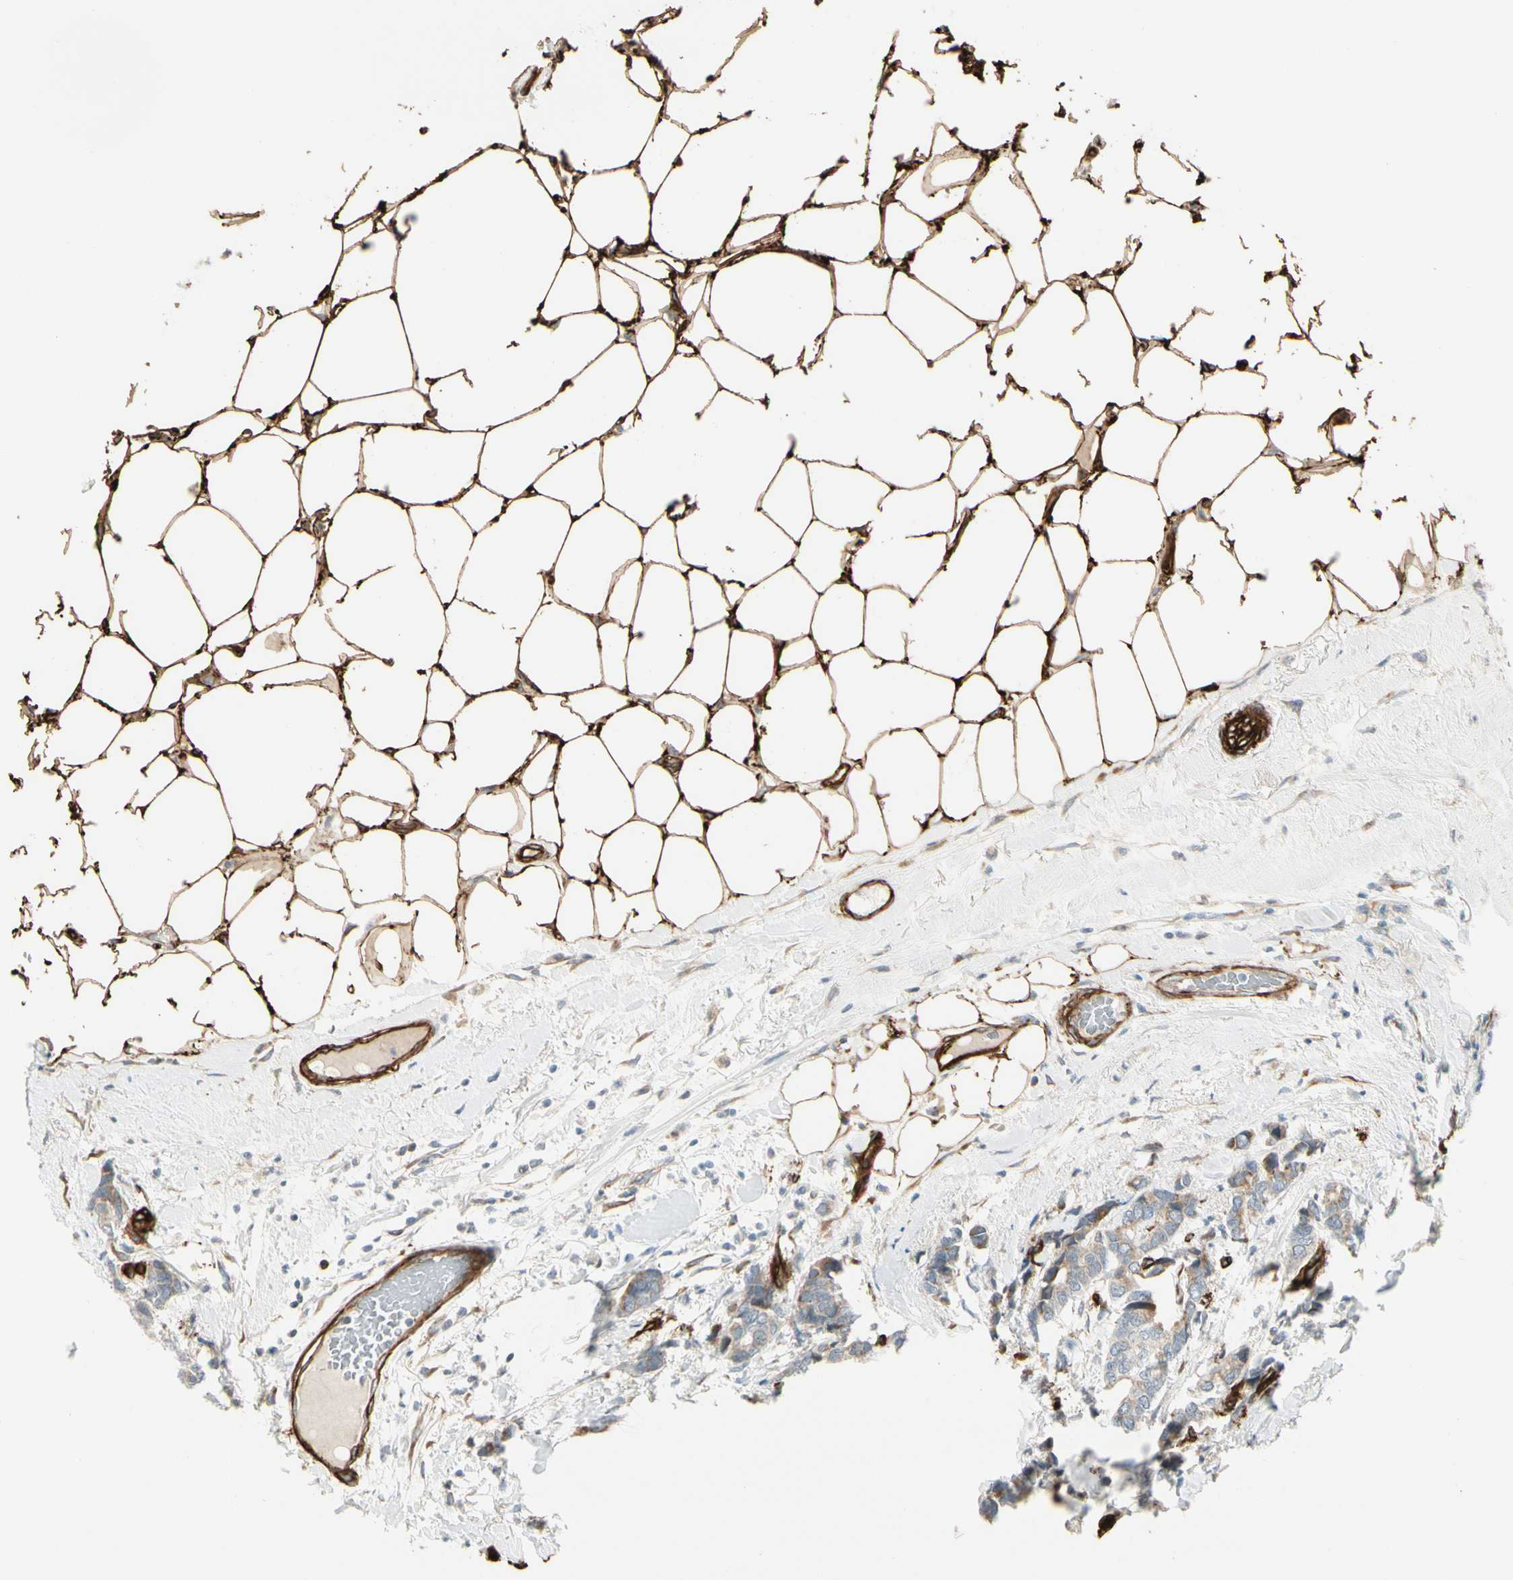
{"staining": {"intensity": "weak", "quantity": "<25%", "location": "cytoplasmic/membranous"}, "tissue": "breast cancer", "cell_type": "Tumor cells", "image_type": "cancer", "snomed": [{"axis": "morphology", "description": "Duct carcinoma"}, {"axis": "topography", "description": "Breast"}], "caption": "Immunohistochemistry of breast cancer shows no staining in tumor cells.", "gene": "MCAM", "patient": {"sex": "female", "age": 87}}